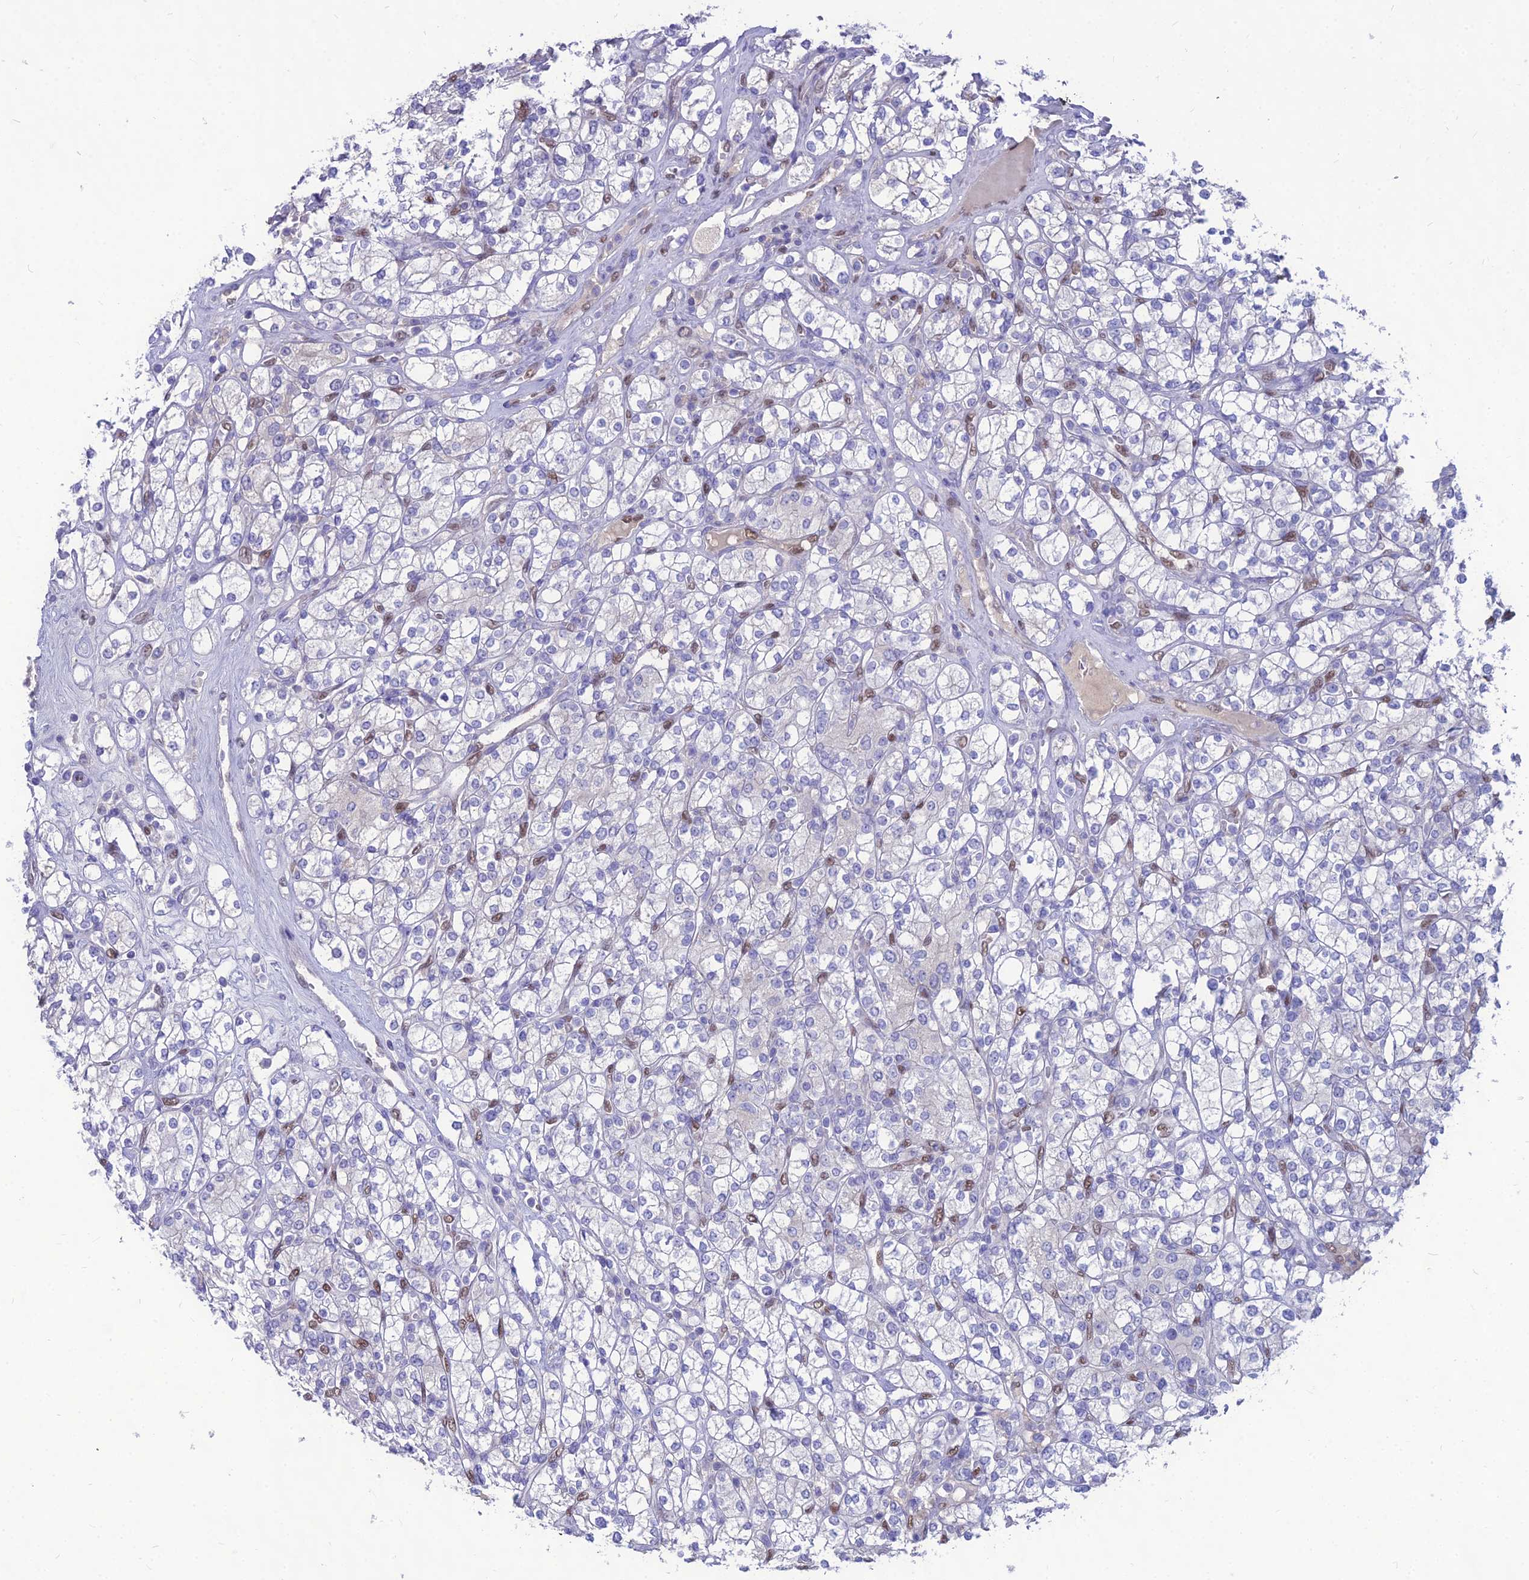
{"staining": {"intensity": "negative", "quantity": "none", "location": "none"}, "tissue": "renal cancer", "cell_type": "Tumor cells", "image_type": "cancer", "snomed": [{"axis": "morphology", "description": "Adenocarcinoma, NOS"}, {"axis": "topography", "description": "Kidney"}], "caption": "Image shows no significant protein positivity in tumor cells of renal cancer (adenocarcinoma).", "gene": "NOVA2", "patient": {"sex": "male", "age": 77}}